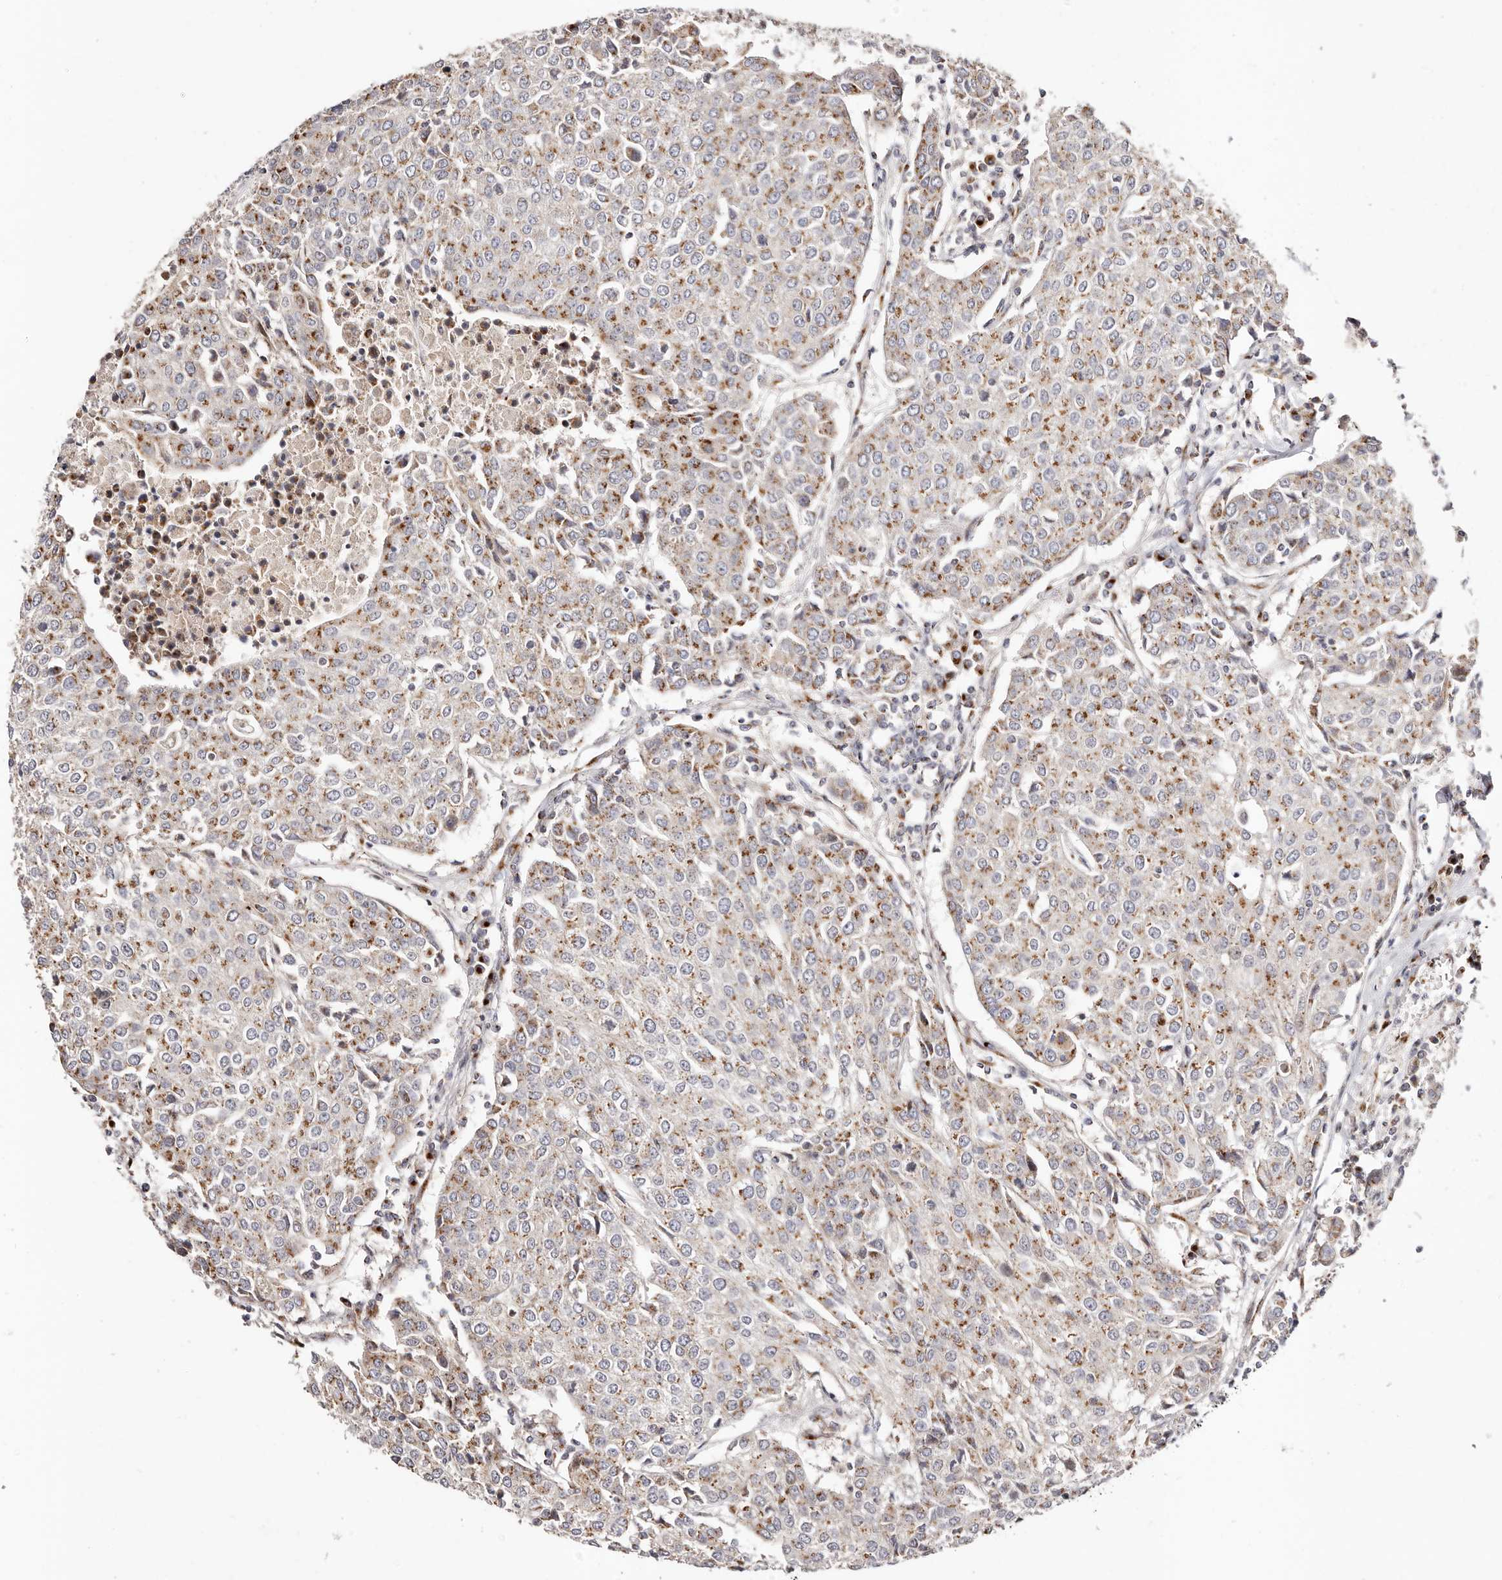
{"staining": {"intensity": "moderate", "quantity": ">75%", "location": "cytoplasmic/membranous"}, "tissue": "urothelial cancer", "cell_type": "Tumor cells", "image_type": "cancer", "snomed": [{"axis": "morphology", "description": "Urothelial carcinoma, High grade"}, {"axis": "topography", "description": "Urinary bladder"}], "caption": "IHC of human high-grade urothelial carcinoma demonstrates medium levels of moderate cytoplasmic/membranous staining in about >75% of tumor cells.", "gene": "MAPK6", "patient": {"sex": "female", "age": 85}}